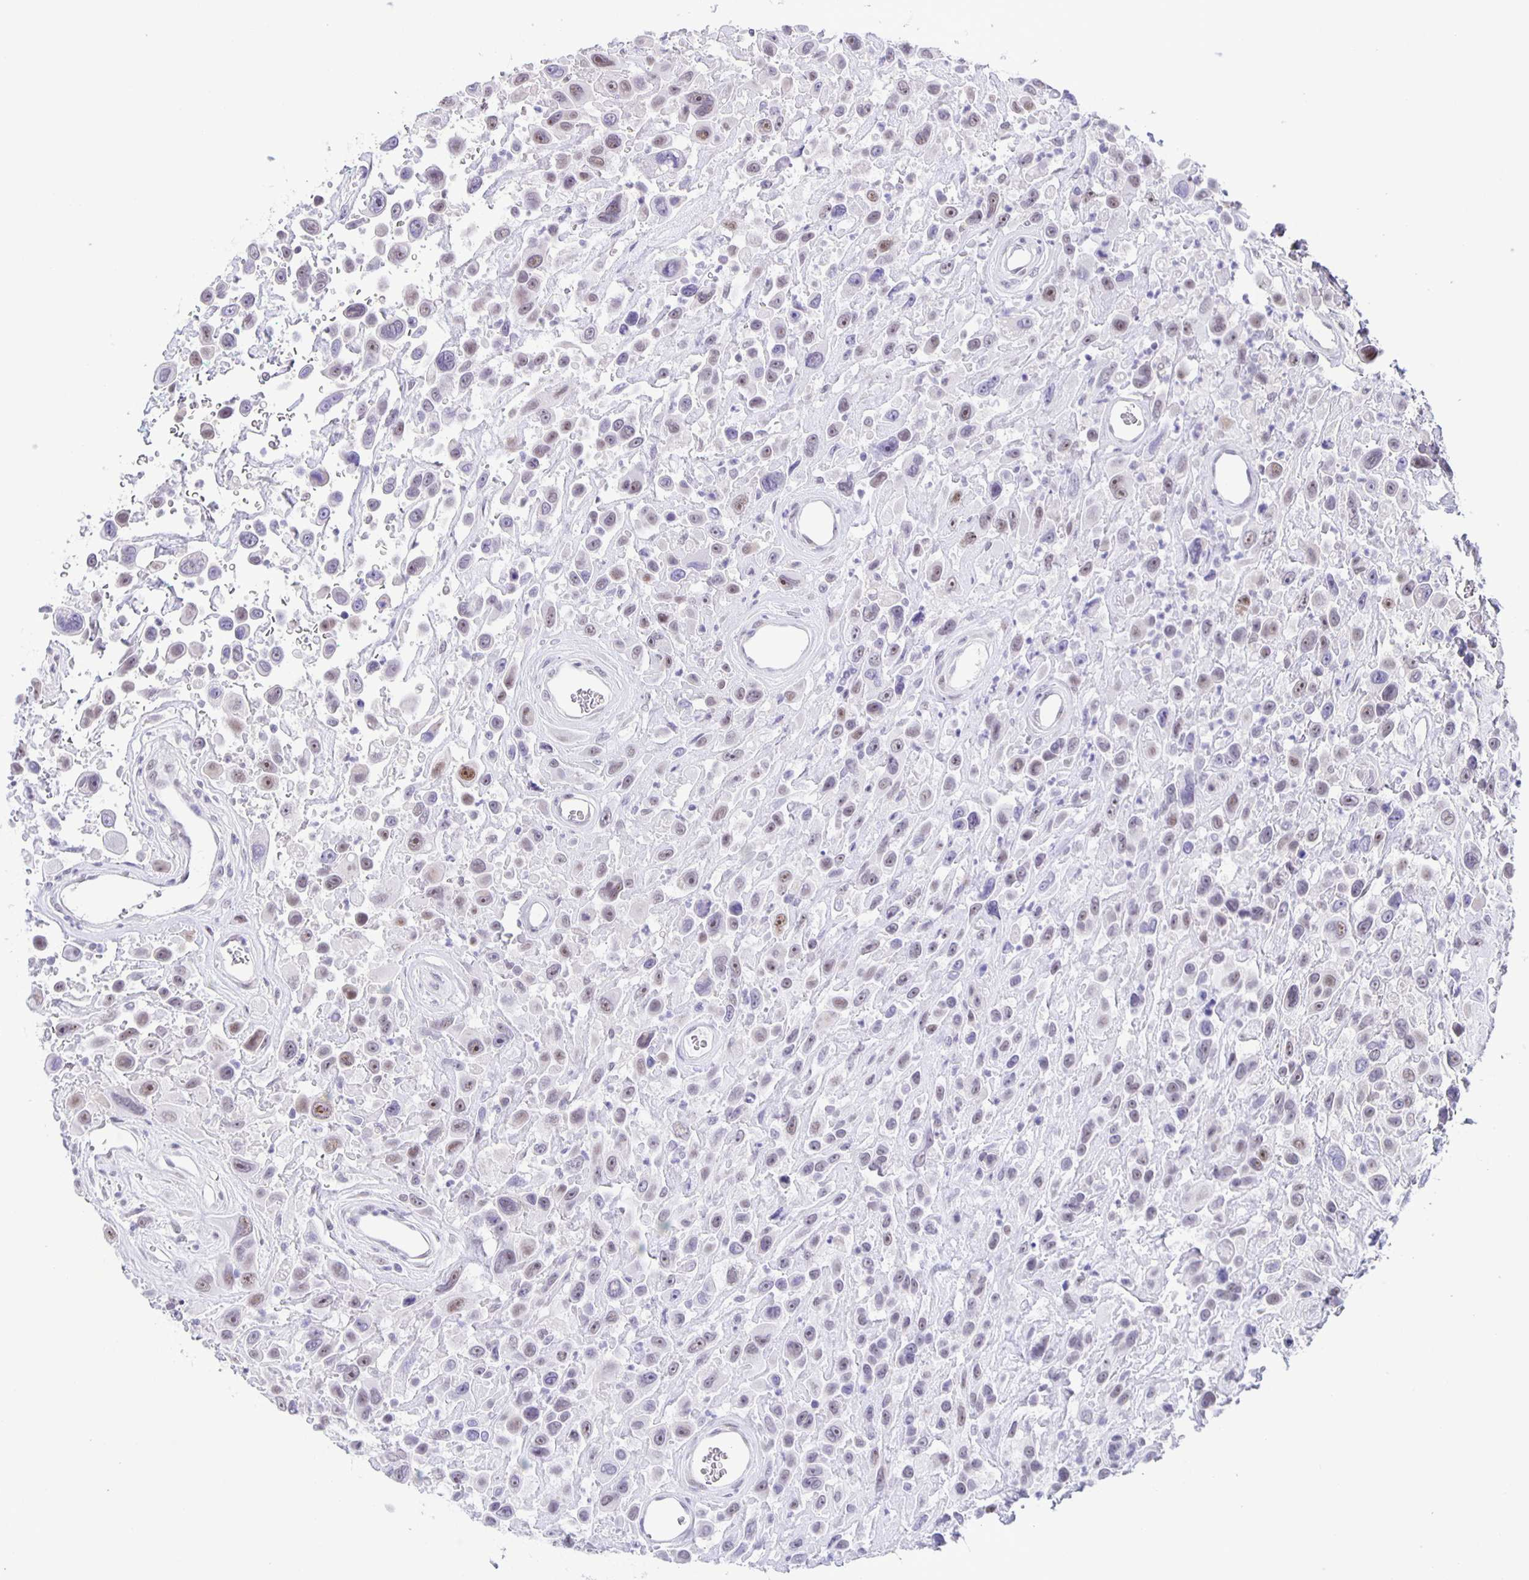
{"staining": {"intensity": "weak", "quantity": "25%-75%", "location": "nuclear"}, "tissue": "urothelial cancer", "cell_type": "Tumor cells", "image_type": "cancer", "snomed": [{"axis": "morphology", "description": "Urothelial carcinoma, High grade"}, {"axis": "topography", "description": "Urinary bladder"}], "caption": "A brown stain shows weak nuclear positivity of a protein in urothelial cancer tumor cells.", "gene": "PHRF1", "patient": {"sex": "male", "age": 53}}